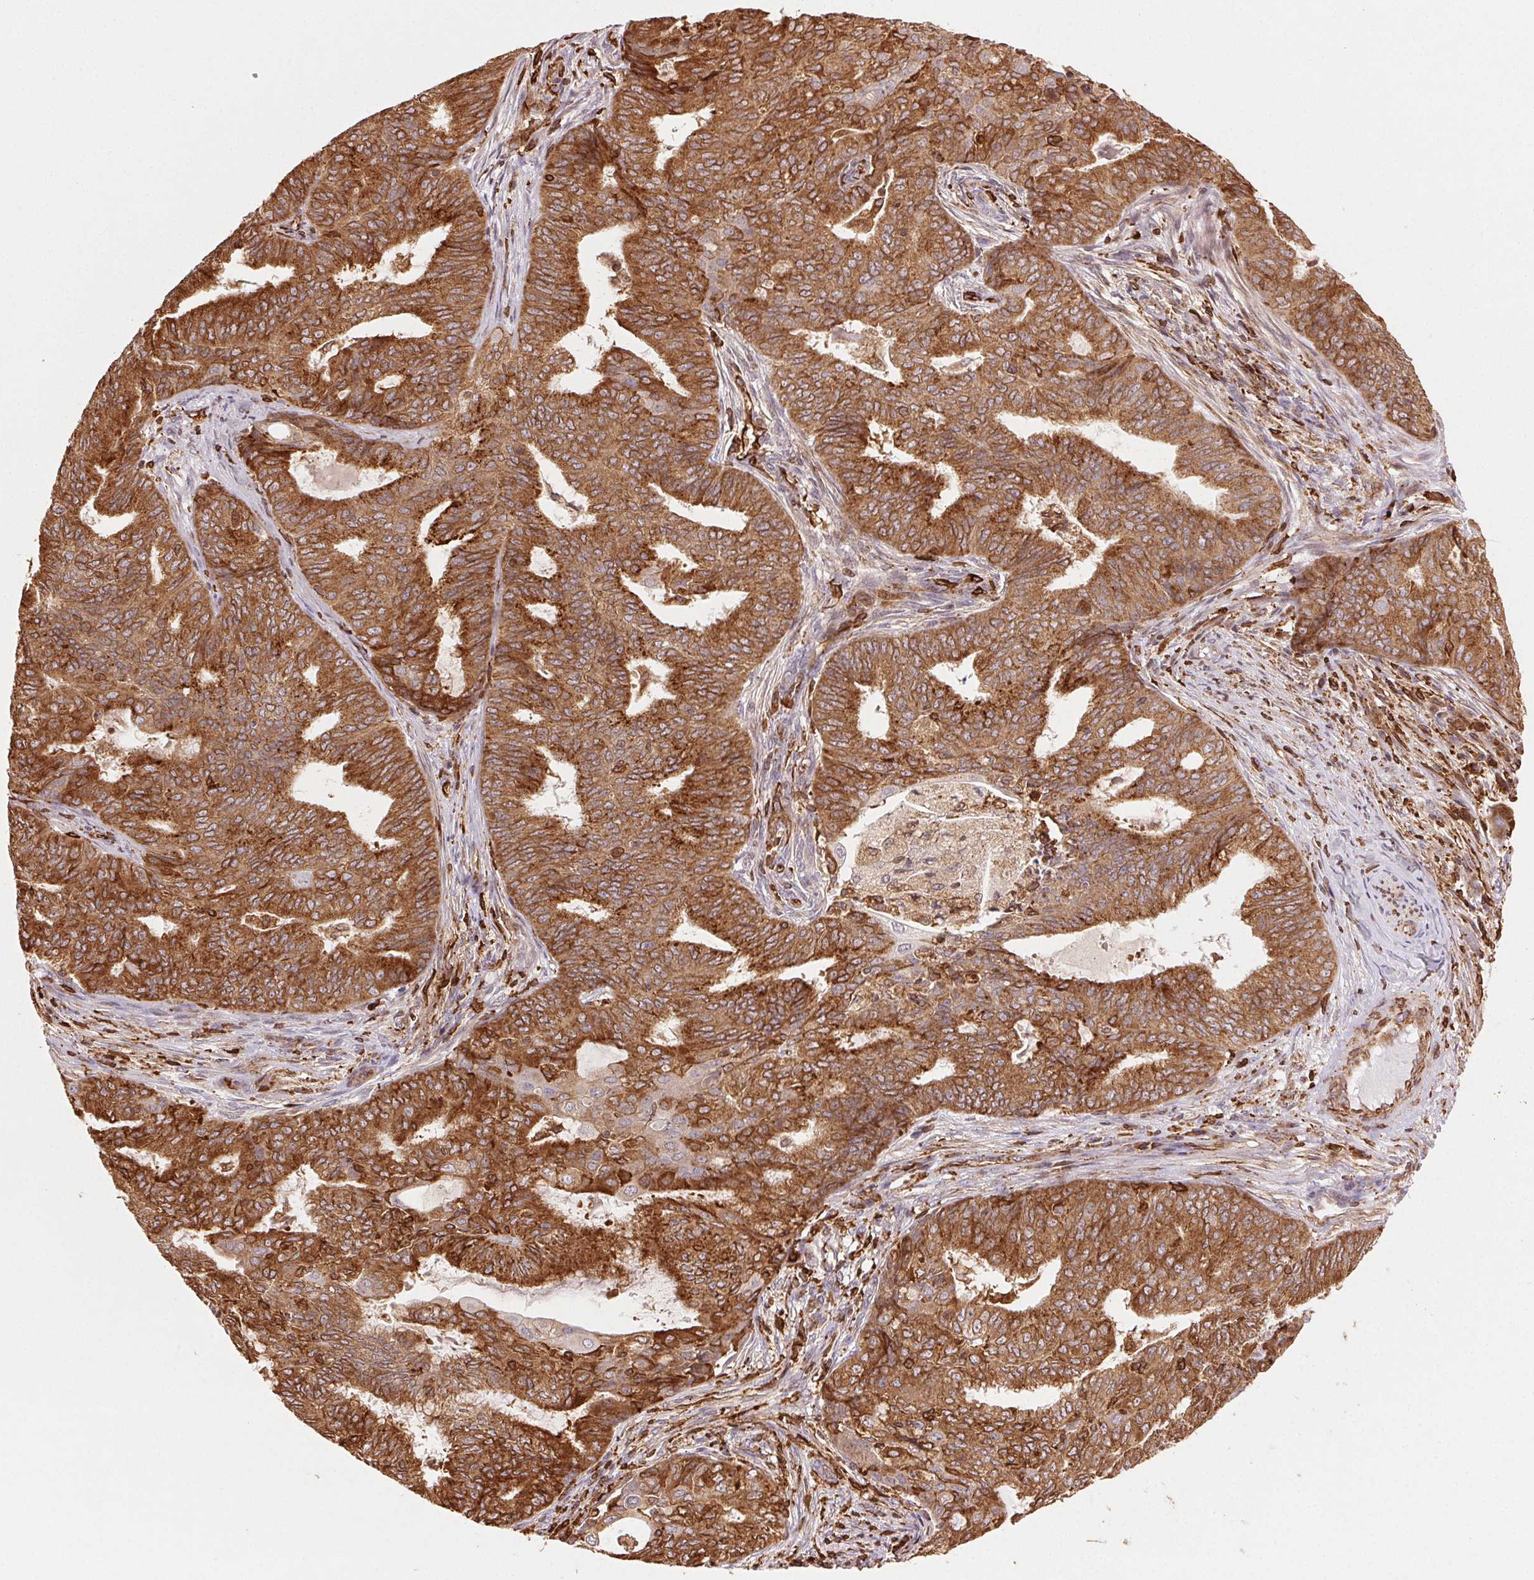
{"staining": {"intensity": "strong", "quantity": ">75%", "location": "cytoplasmic/membranous"}, "tissue": "endometrial cancer", "cell_type": "Tumor cells", "image_type": "cancer", "snomed": [{"axis": "morphology", "description": "Adenocarcinoma, NOS"}, {"axis": "topography", "description": "Endometrium"}], "caption": "This is an image of immunohistochemistry staining of endometrial adenocarcinoma, which shows strong positivity in the cytoplasmic/membranous of tumor cells.", "gene": "RNASET2", "patient": {"sex": "female", "age": 62}}